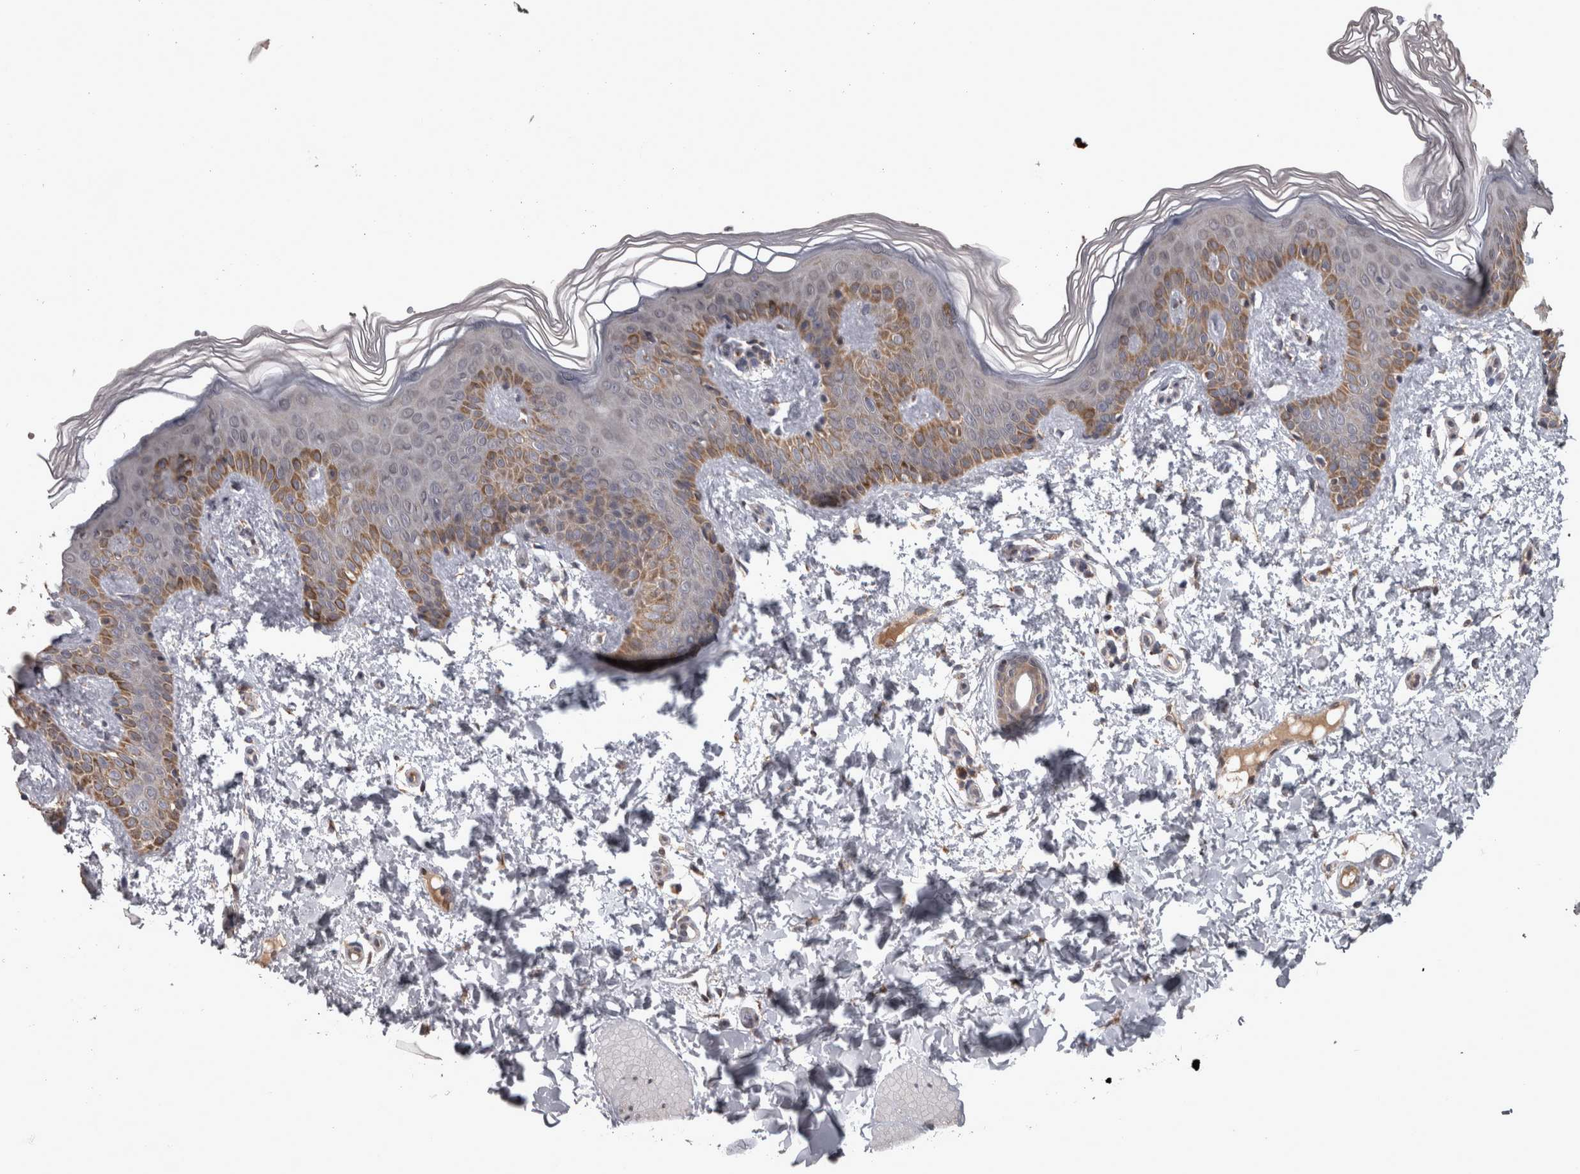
{"staining": {"intensity": "weak", "quantity": ">75%", "location": "cytoplasmic/membranous"}, "tissue": "skin", "cell_type": "Fibroblasts", "image_type": "normal", "snomed": [{"axis": "morphology", "description": "Normal tissue, NOS"}, {"axis": "morphology", "description": "Neoplasm, benign, NOS"}, {"axis": "topography", "description": "Skin"}, {"axis": "topography", "description": "Soft tissue"}], "caption": "Brown immunohistochemical staining in benign human skin exhibits weak cytoplasmic/membranous expression in about >75% of fibroblasts.", "gene": "DBT", "patient": {"sex": "male", "age": 26}}